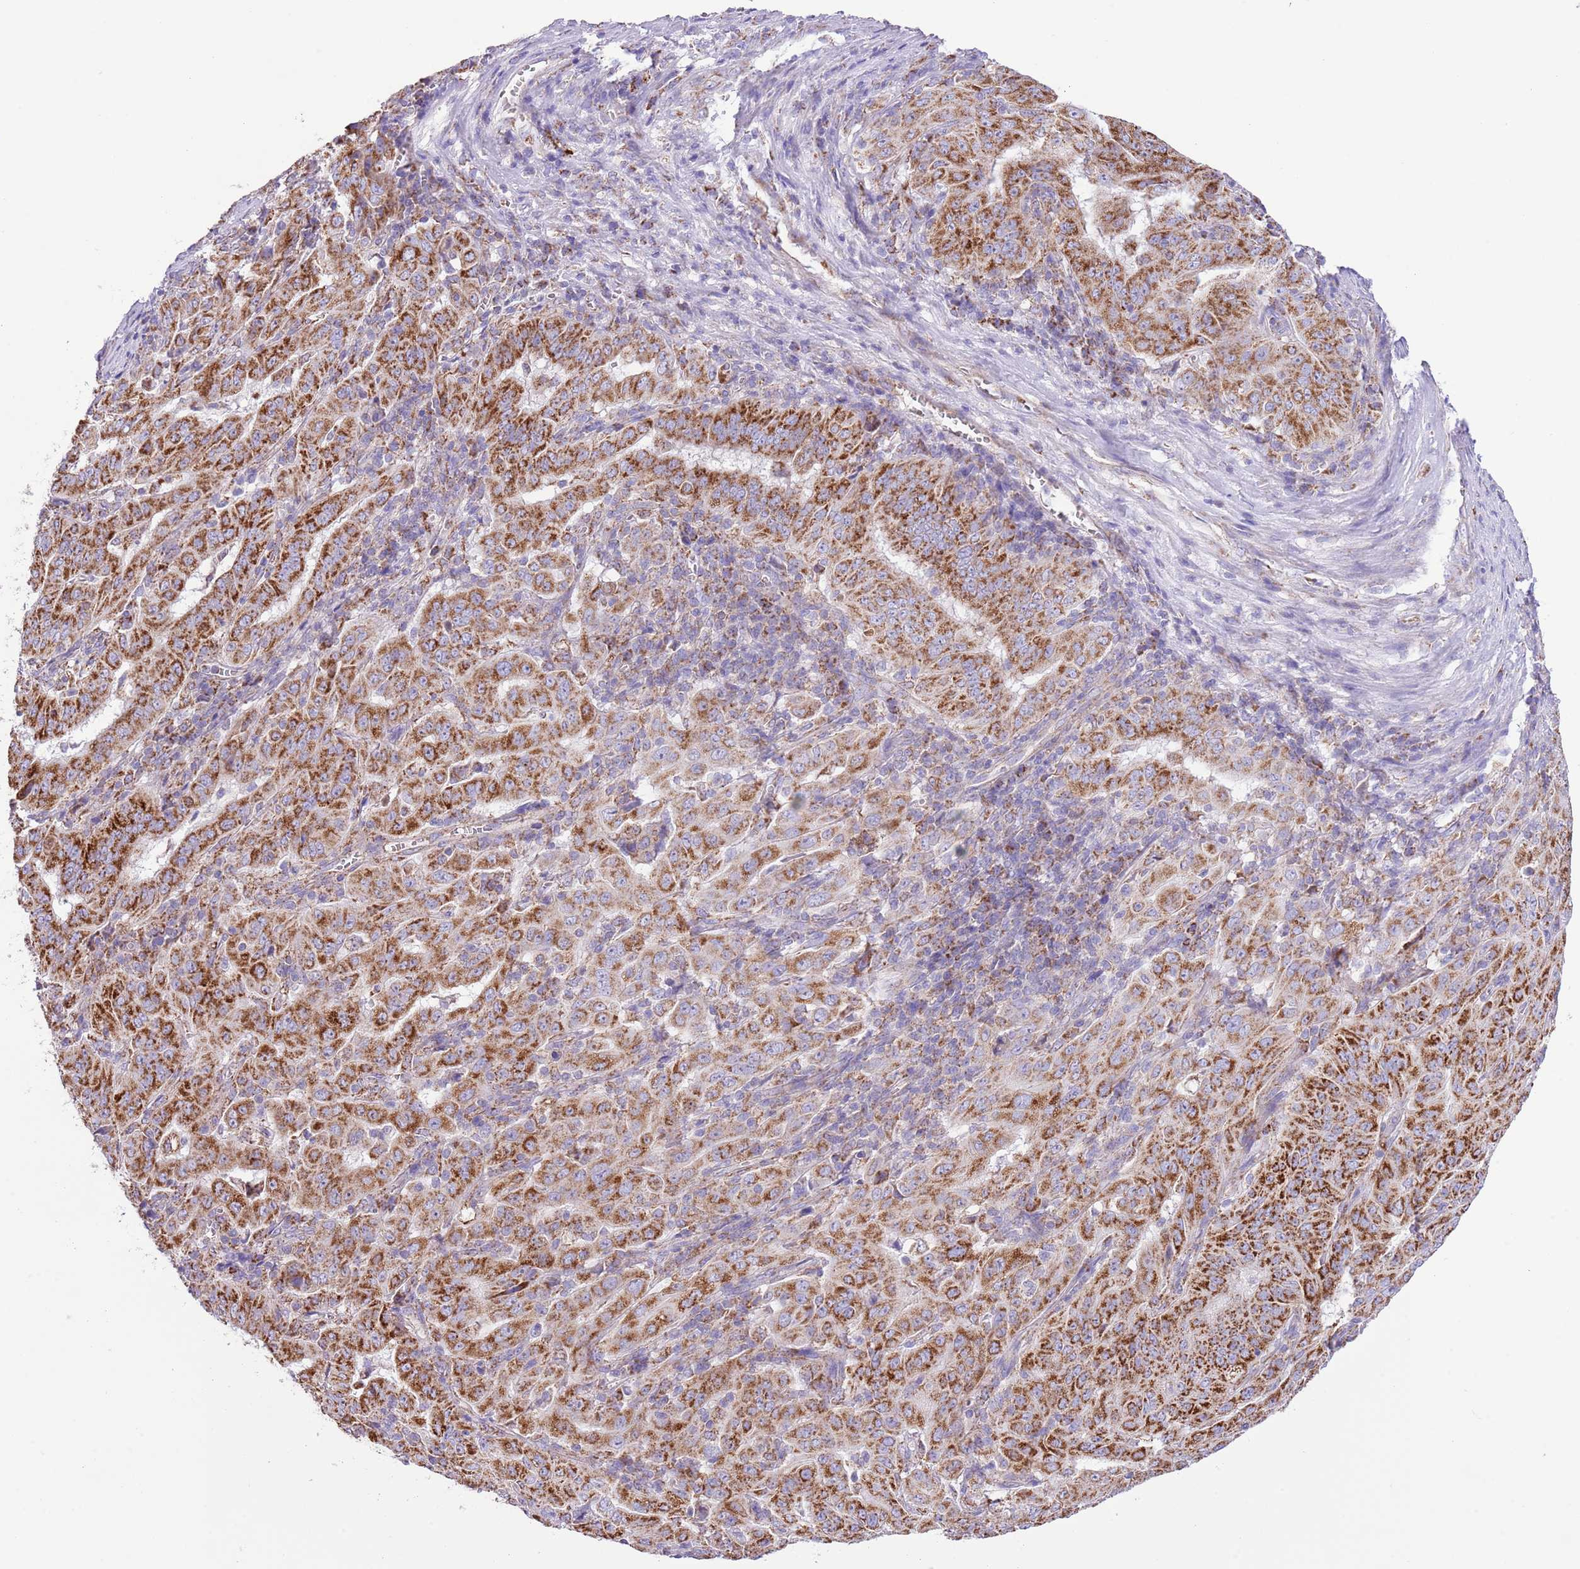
{"staining": {"intensity": "strong", "quantity": ">75%", "location": "cytoplasmic/membranous"}, "tissue": "pancreatic cancer", "cell_type": "Tumor cells", "image_type": "cancer", "snomed": [{"axis": "morphology", "description": "Adenocarcinoma, NOS"}, {"axis": "topography", "description": "Pancreas"}], "caption": "IHC (DAB (3,3'-diaminobenzidine)) staining of human adenocarcinoma (pancreatic) demonstrates strong cytoplasmic/membranous protein staining in about >75% of tumor cells.", "gene": "SS18L2", "patient": {"sex": "male", "age": 63}}